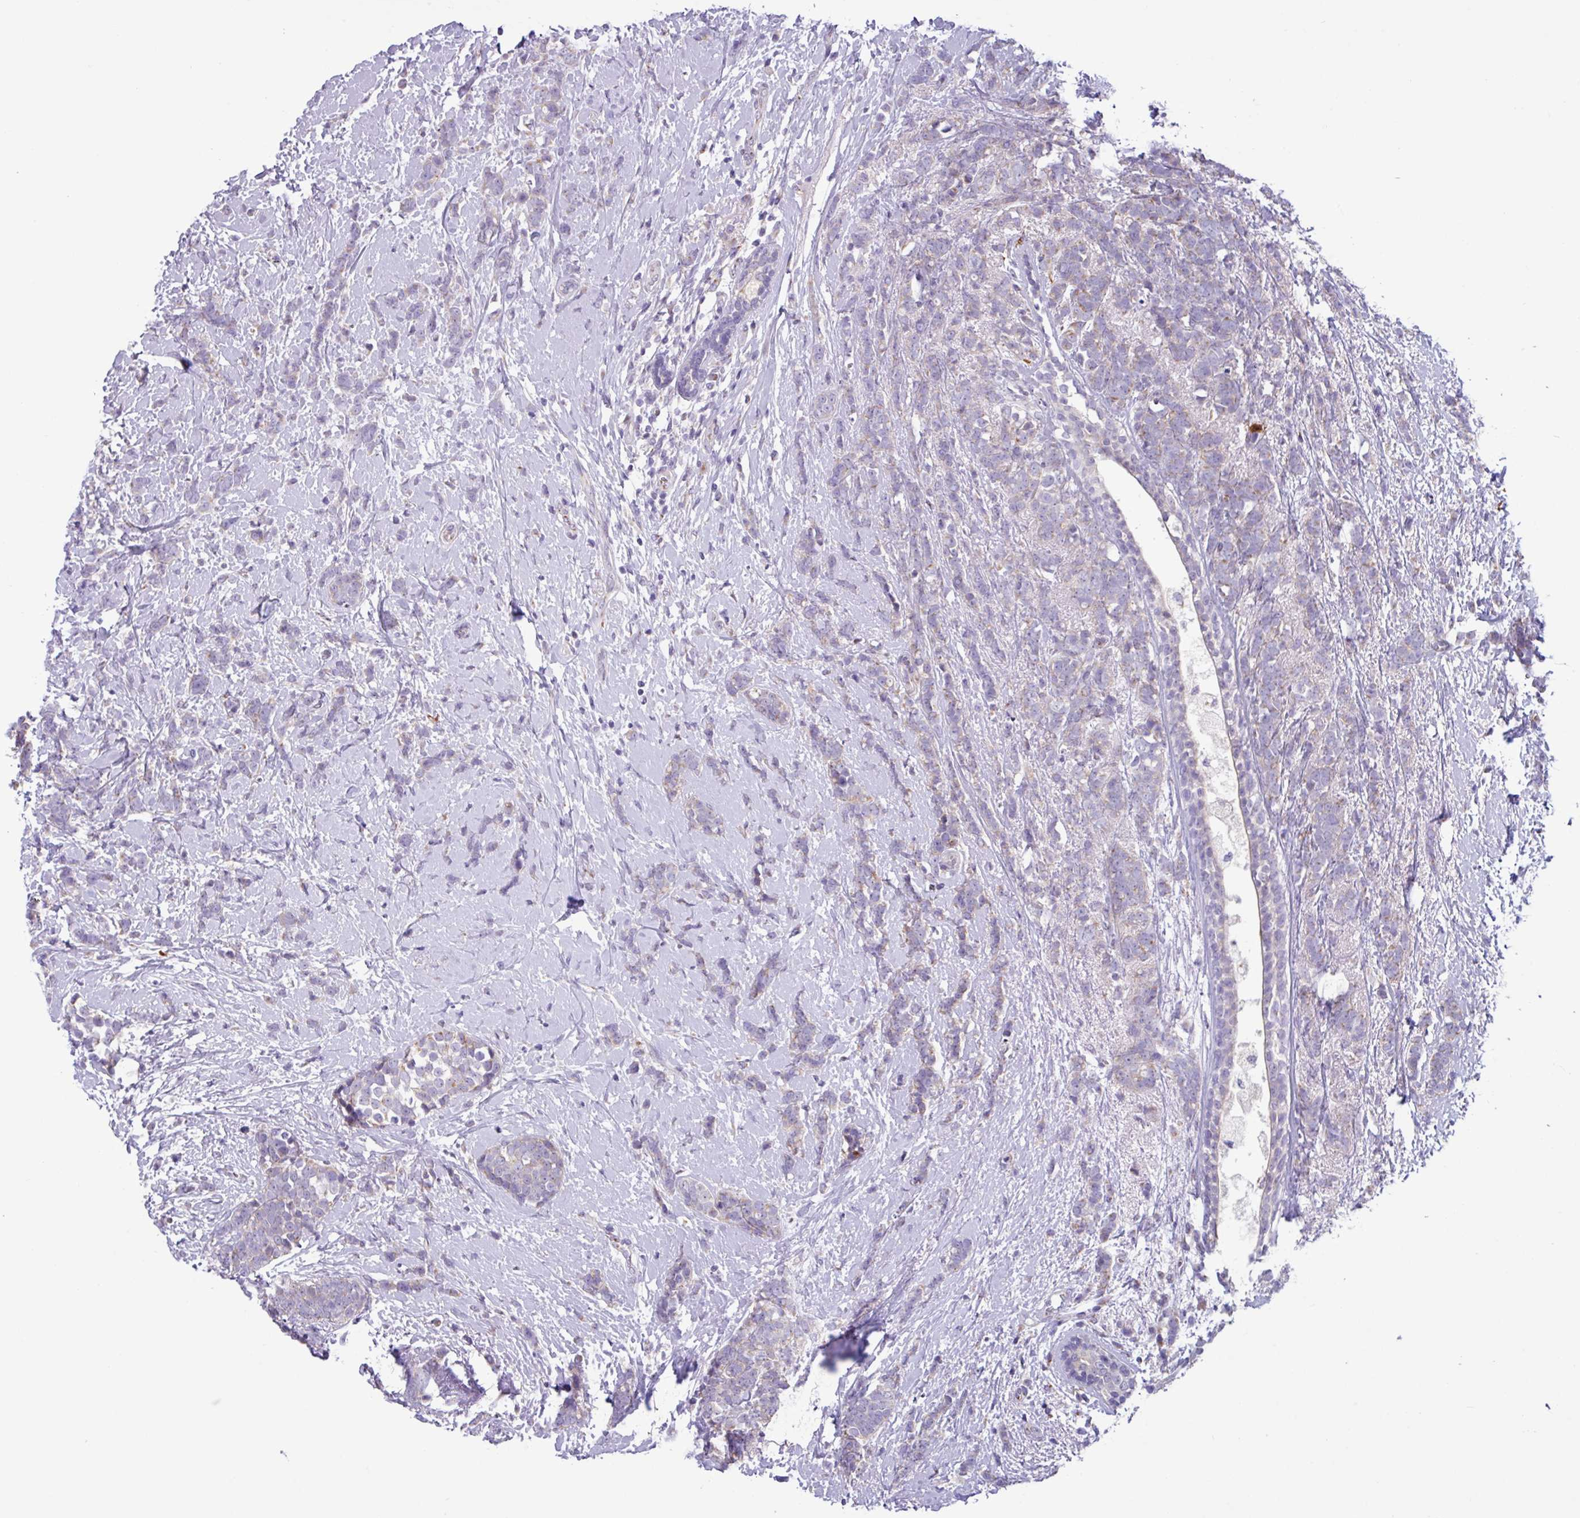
{"staining": {"intensity": "weak", "quantity": "<25%", "location": "cytoplasmic/membranous"}, "tissue": "breast cancer", "cell_type": "Tumor cells", "image_type": "cancer", "snomed": [{"axis": "morphology", "description": "Lobular carcinoma"}, {"axis": "topography", "description": "Breast"}], "caption": "Immunohistochemical staining of breast cancer (lobular carcinoma) exhibits no significant expression in tumor cells.", "gene": "STIMATE", "patient": {"sex": "female", "age": 58}}